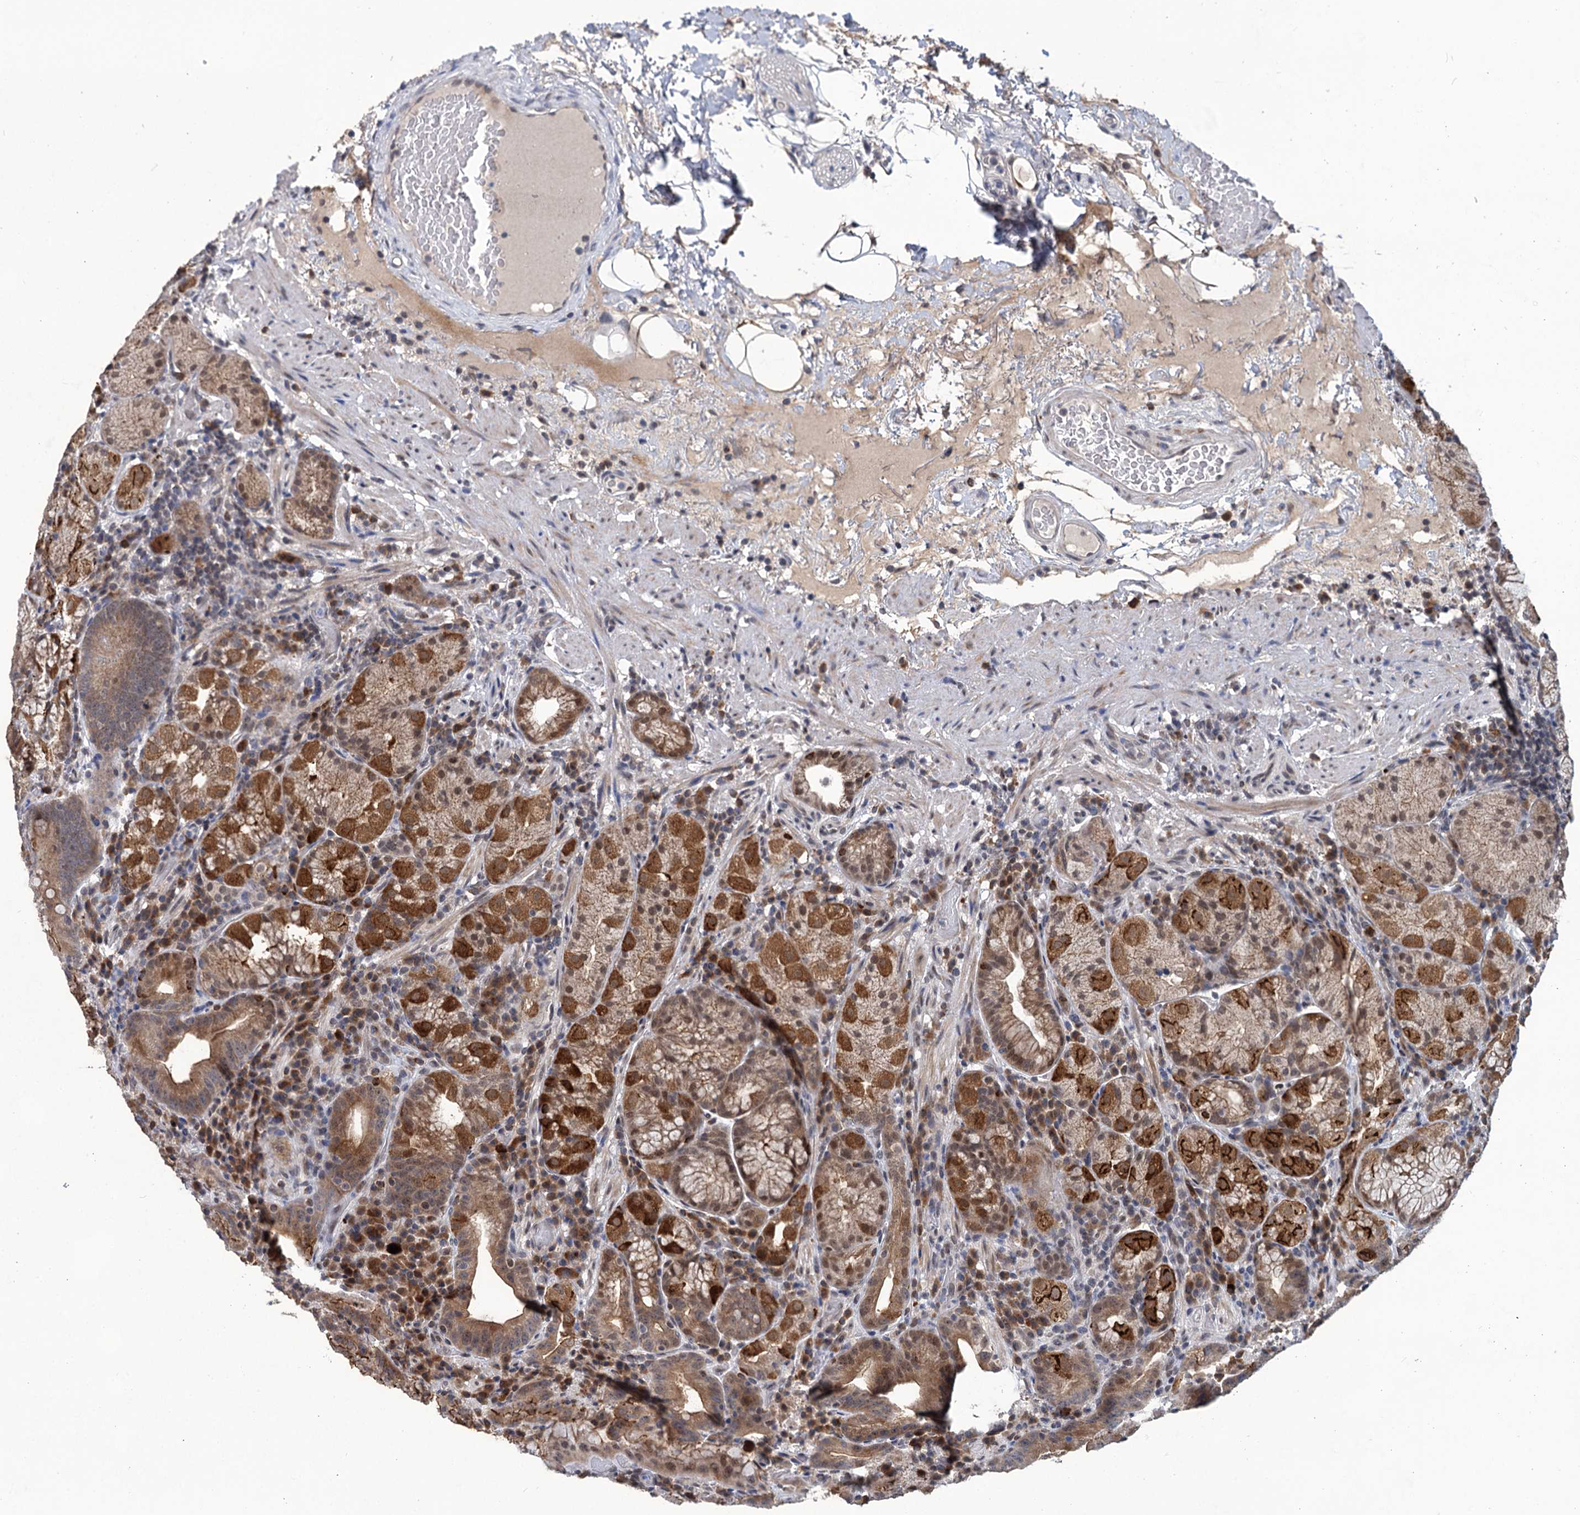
{"staining": {"intensity": "moderate", "quantity": "25%-75%", "location": "cytoplasmic/membranous"}, "tissue": "stomach", "cell_type": "Glandular cells", "image_type": "normal", "snomed": [{"axis": "morphology", "description": "Normal tissue, NOS"}, {"axis": "morphology", "description": "Inflammation, NOS"}, {"axis": "topography", "description": "Stomach"}], "caption": "Protein expression analysis of normal stomach reveals moderate cytoplasmic/membranous positivity in about 25%-75% of glandular cells.", "gene": "TTC17", "patient": {"sex": "male", "age": 79}}